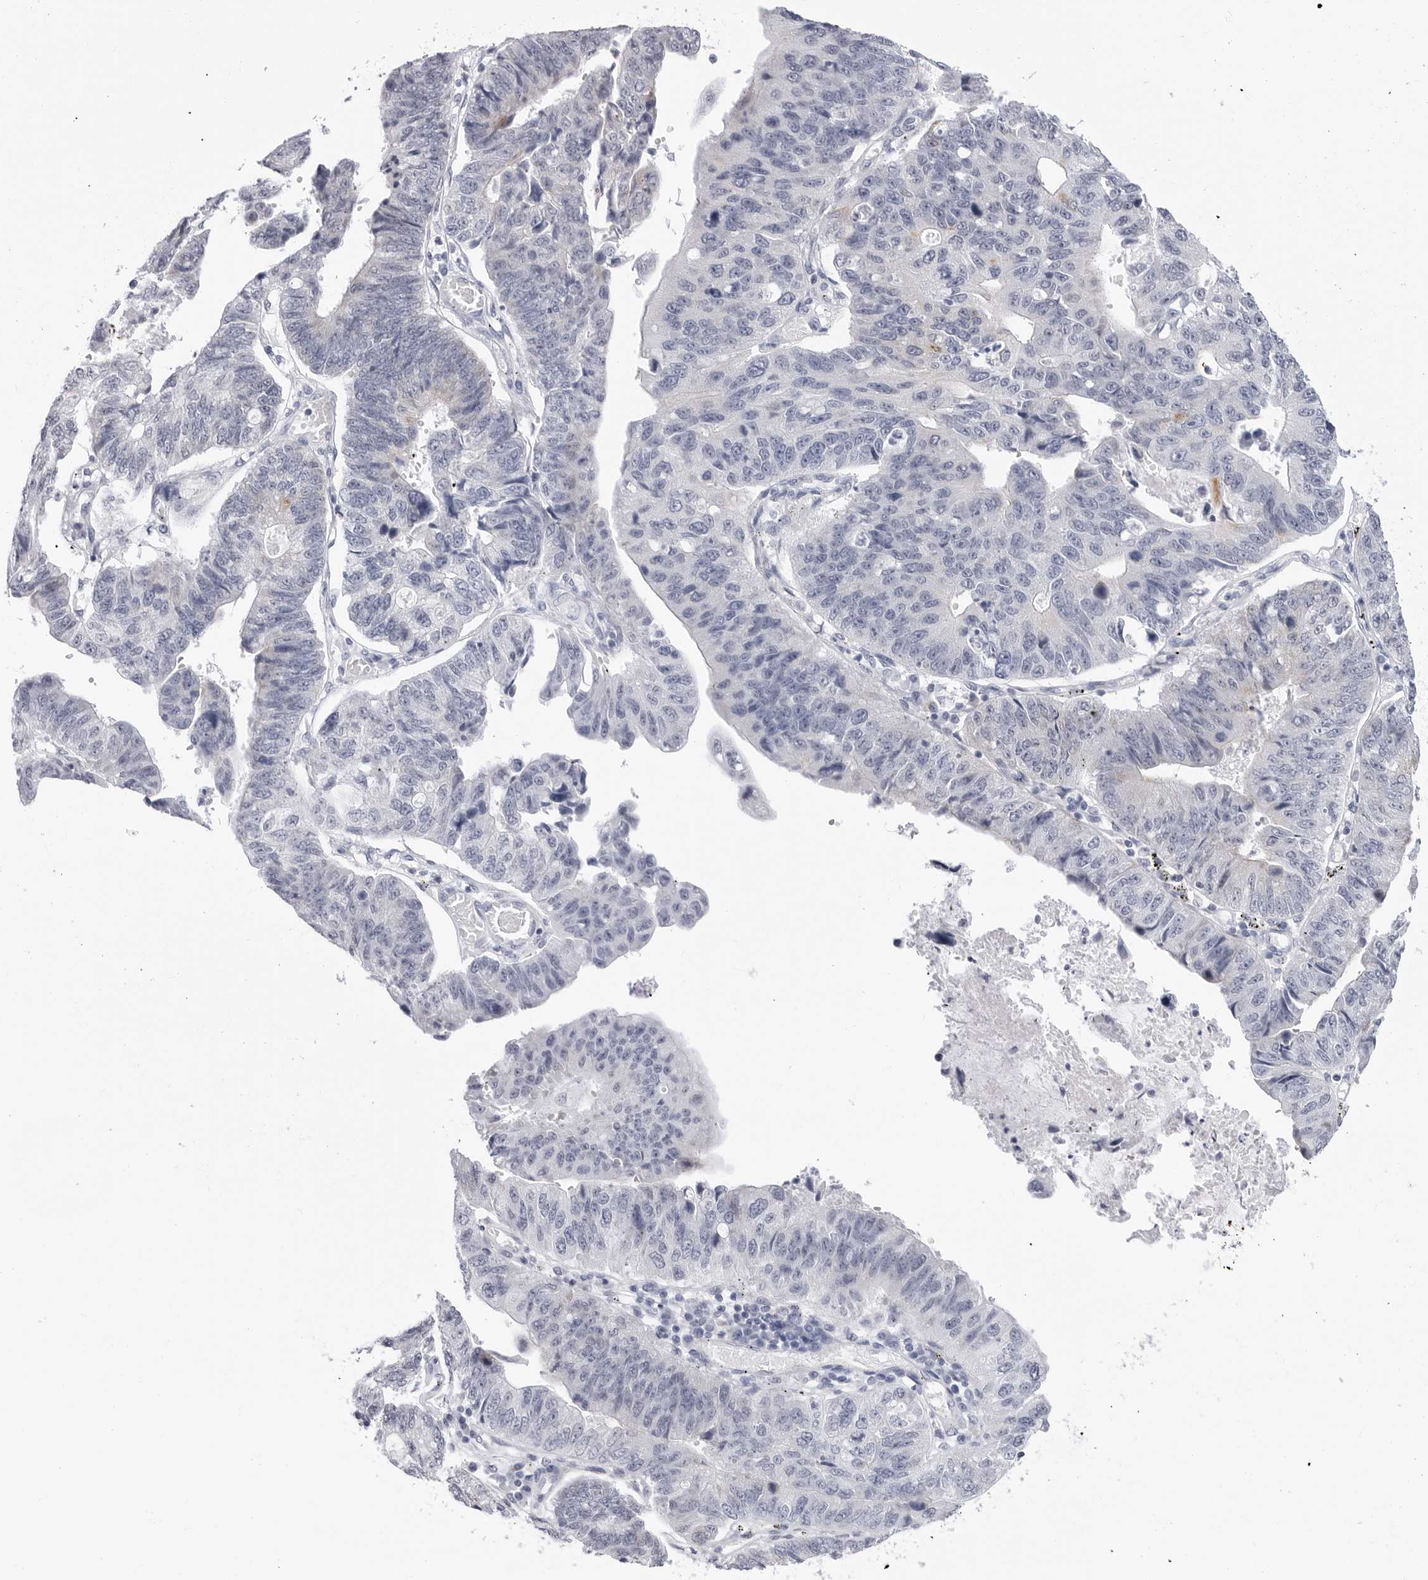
{"staining": {"intensity": "moderate", "quantity": "<25%", "location": "cytoplasmic/membranous"}, "tissue": "stomach cancer", "cell_type": "Tumor cells", "image_type": "cancer", "snomed": [{"axis": "morphology", "description": "Adenocarcinoma, NOS"}, {"axis": "topography", "description": "Stomach"}], "caption": "Human stomach cancer (adenocarcinoma) stained for a protein (brown) shows moderate cytoplasmic/membranous positive expression in approximately <25% of tumor cells.", "gene": "ERICH3", "patient": {"sex": "male", "age": 59}}